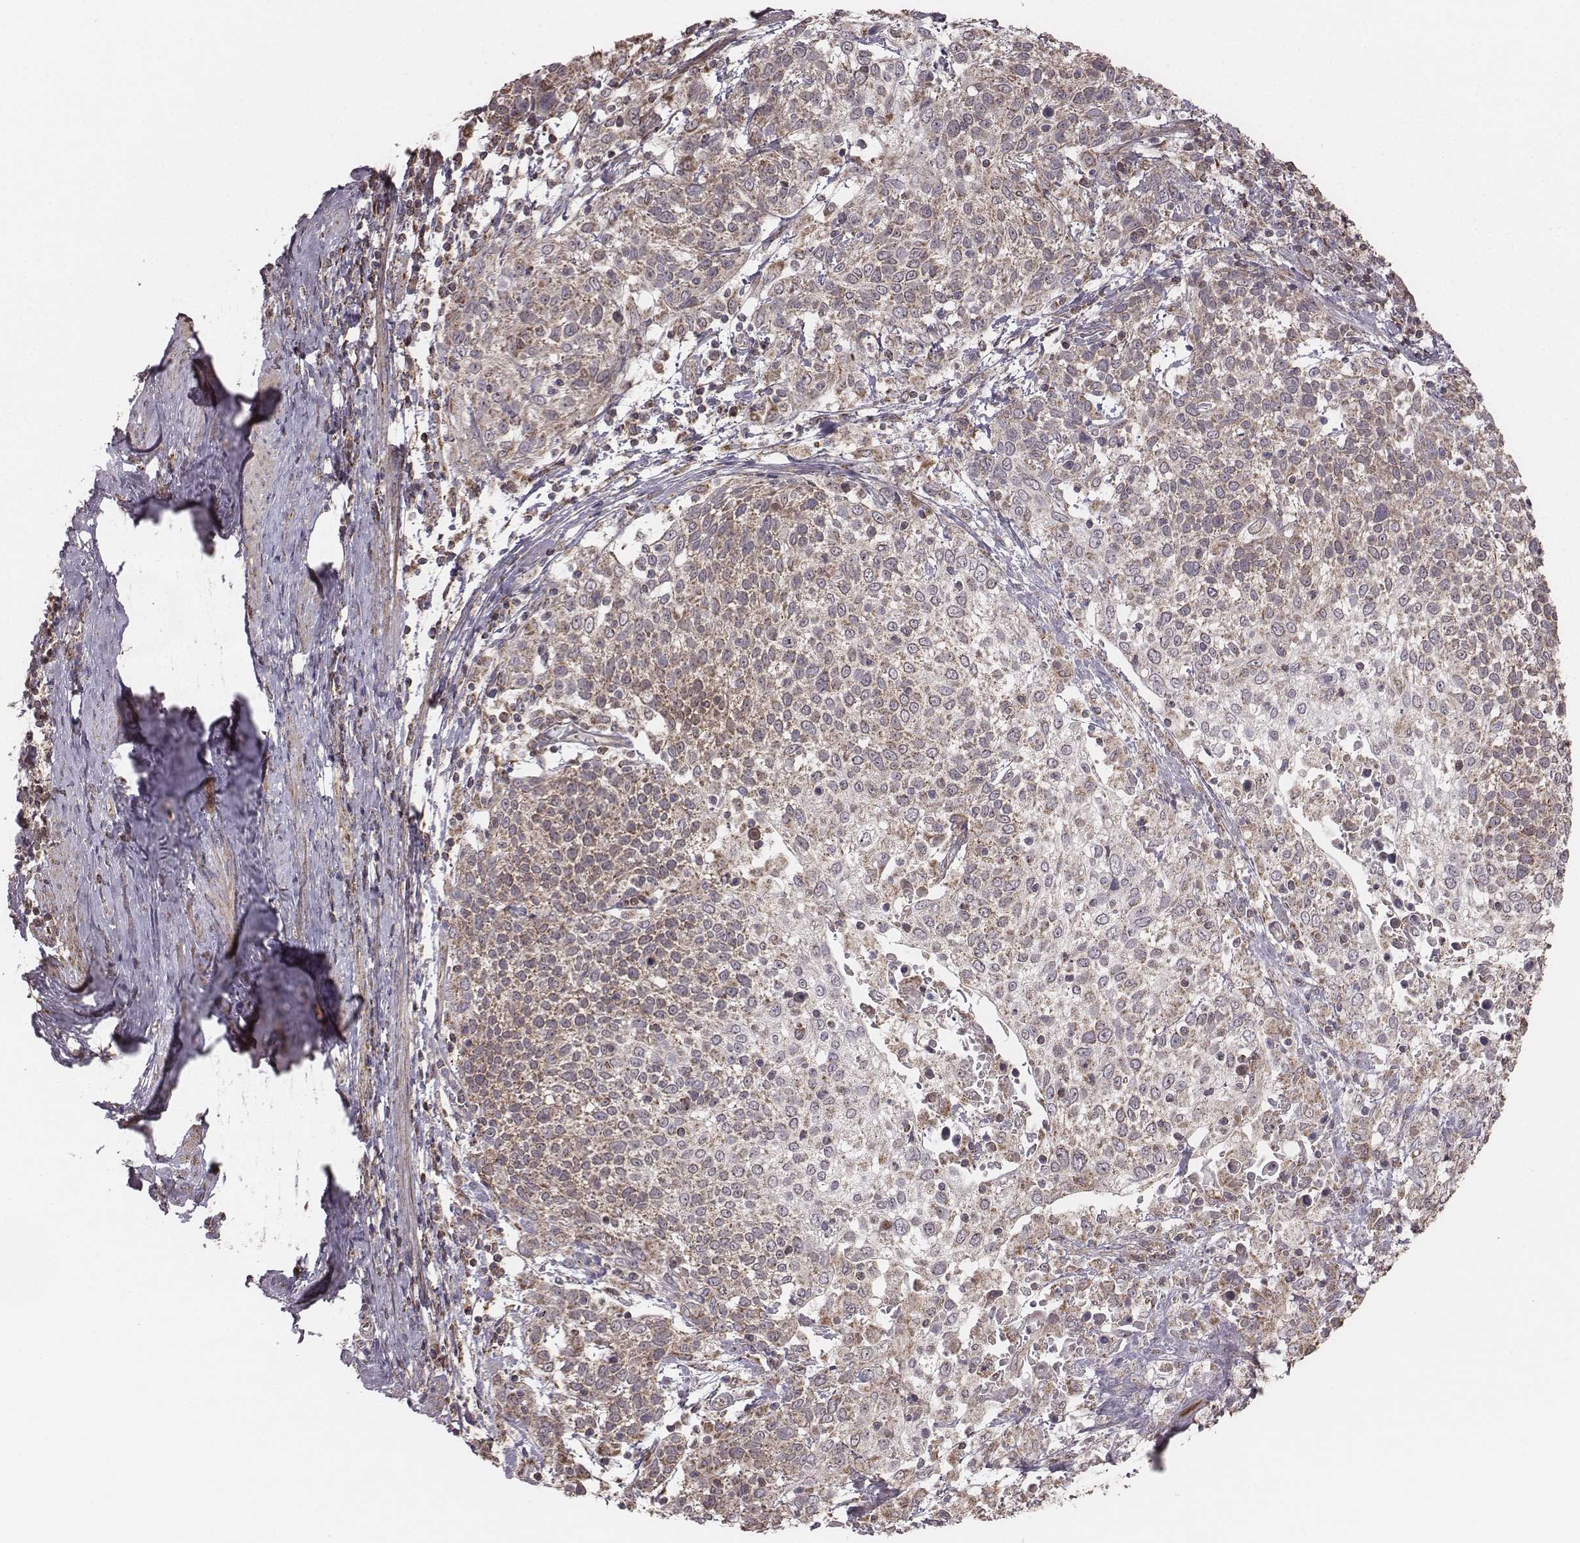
{"staining": {"intensity": "weak", "quantity": ">75%", "location": "cytoplasmic/membranous"}, "tissue": "cervical cancer", "cell_type": "Tumor cells", "image_type": "cancer", "snomed": [{"axis": "morphology", "description": "Squamous cell carcinoma, NOS"}, {"axis": "topography", "description": "Cervix"}], "caption": "Immunohistochemistry (IHC) histopathology image of neoplastic tissue: squamous cell carcinoma (cervical) stained using IHC shows low levels of weak protein expression localized specifically in the cytoplasmic/membranous of tumor cells, appearing as a cytoplasmic/membranous brown color.", "gene": "PDCD2L", "patient": {"sex": "female", "age": 61}}